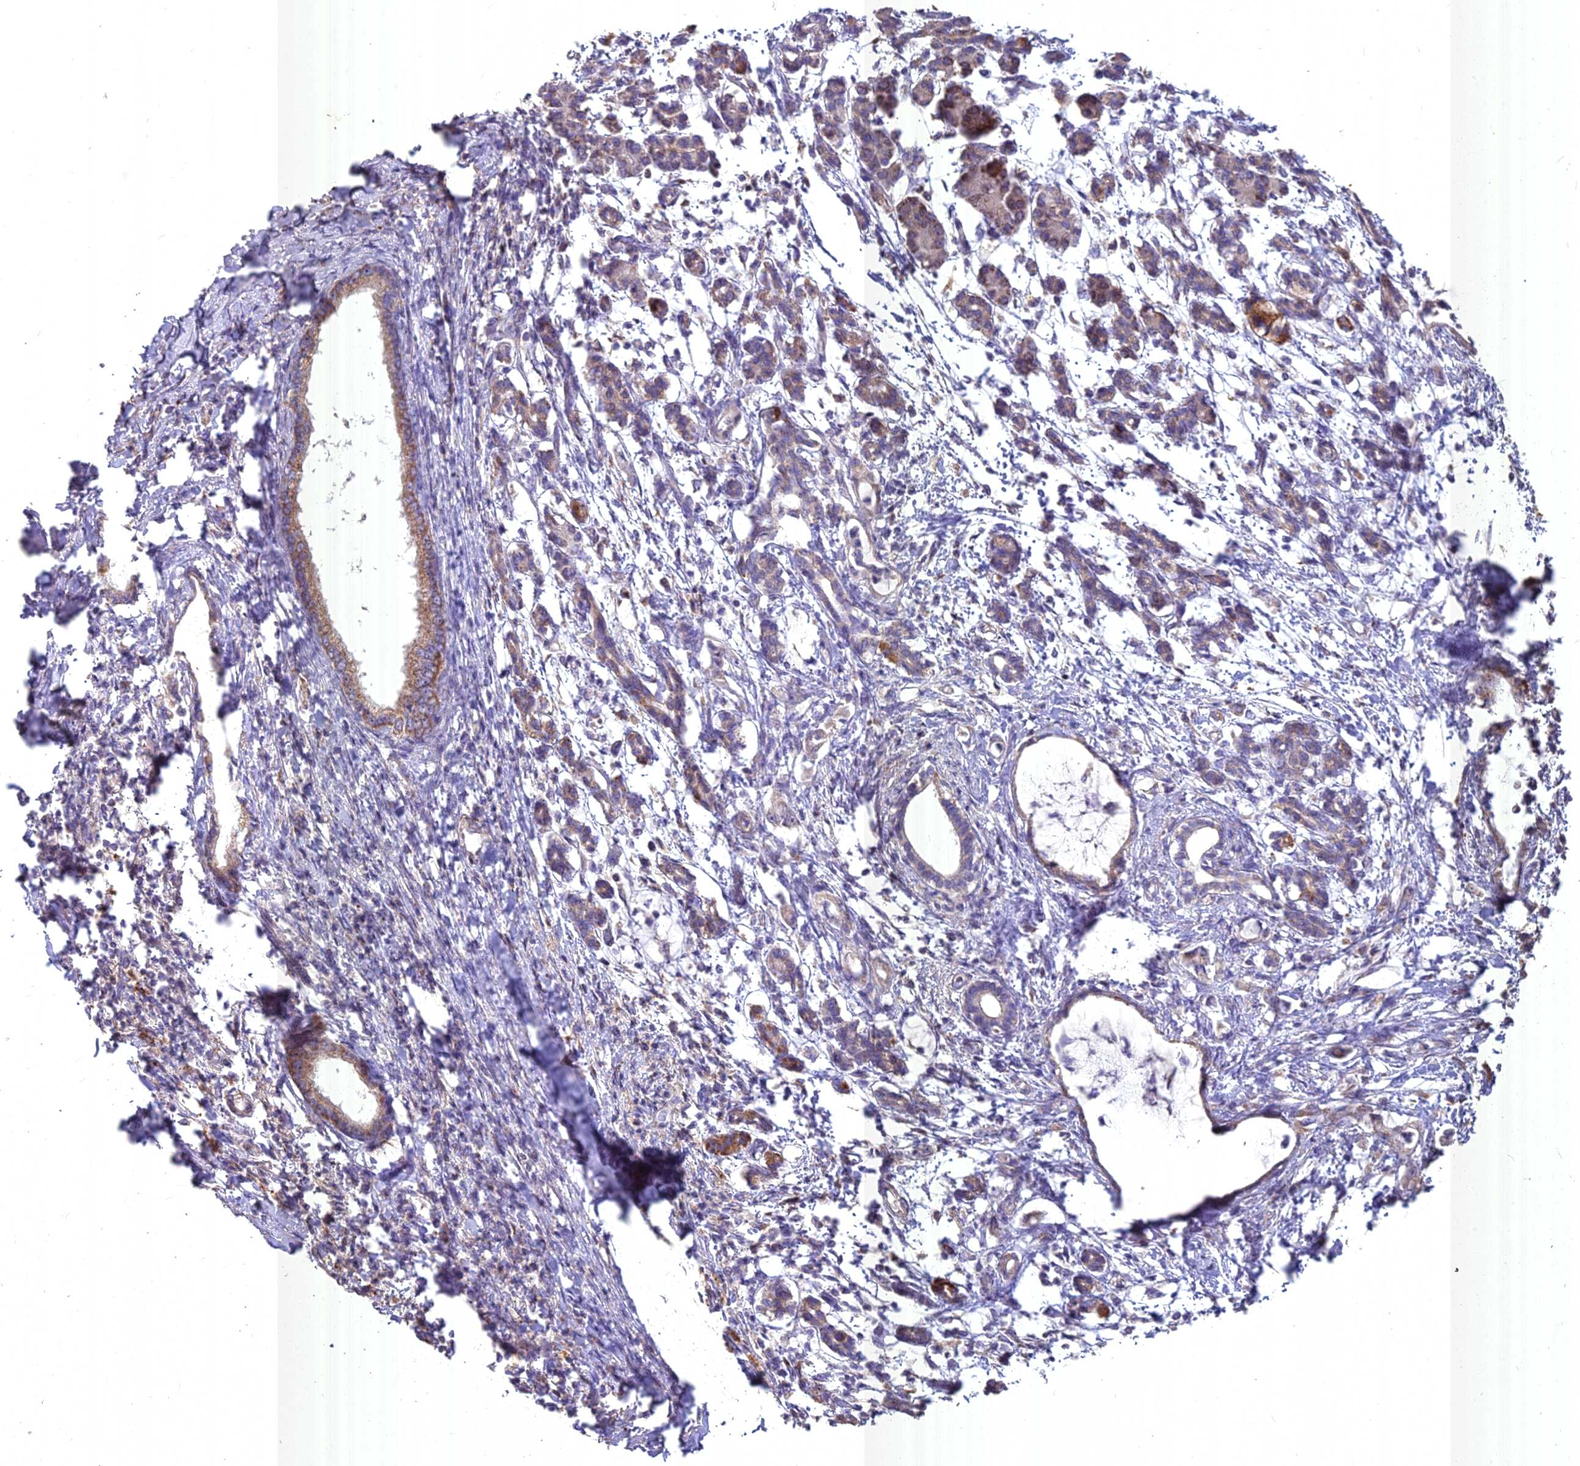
{"staining": {"intensity": "weak", "quantity": ">75%", "location": "cytoplasmic/membranous"}, "tissue": "pancreatic cancer", "cell_type": "Tumor cells", "image_type": "cancer", "snomed": [{"axis": "morphology", "description": "Adenocarcinoma, NOS"}, {"axis": "topography", "description": "Pancreas"}], "caption": "IHC image of human pancreatic cancer (adenocarcinoma) stained for a protein (brown), which exhibits low levels of weak cytoplasmic/membranous positivity in about >75% of tumor cells.", "gene": "COX11", "patient": {"sex": "female", "age": 55}}